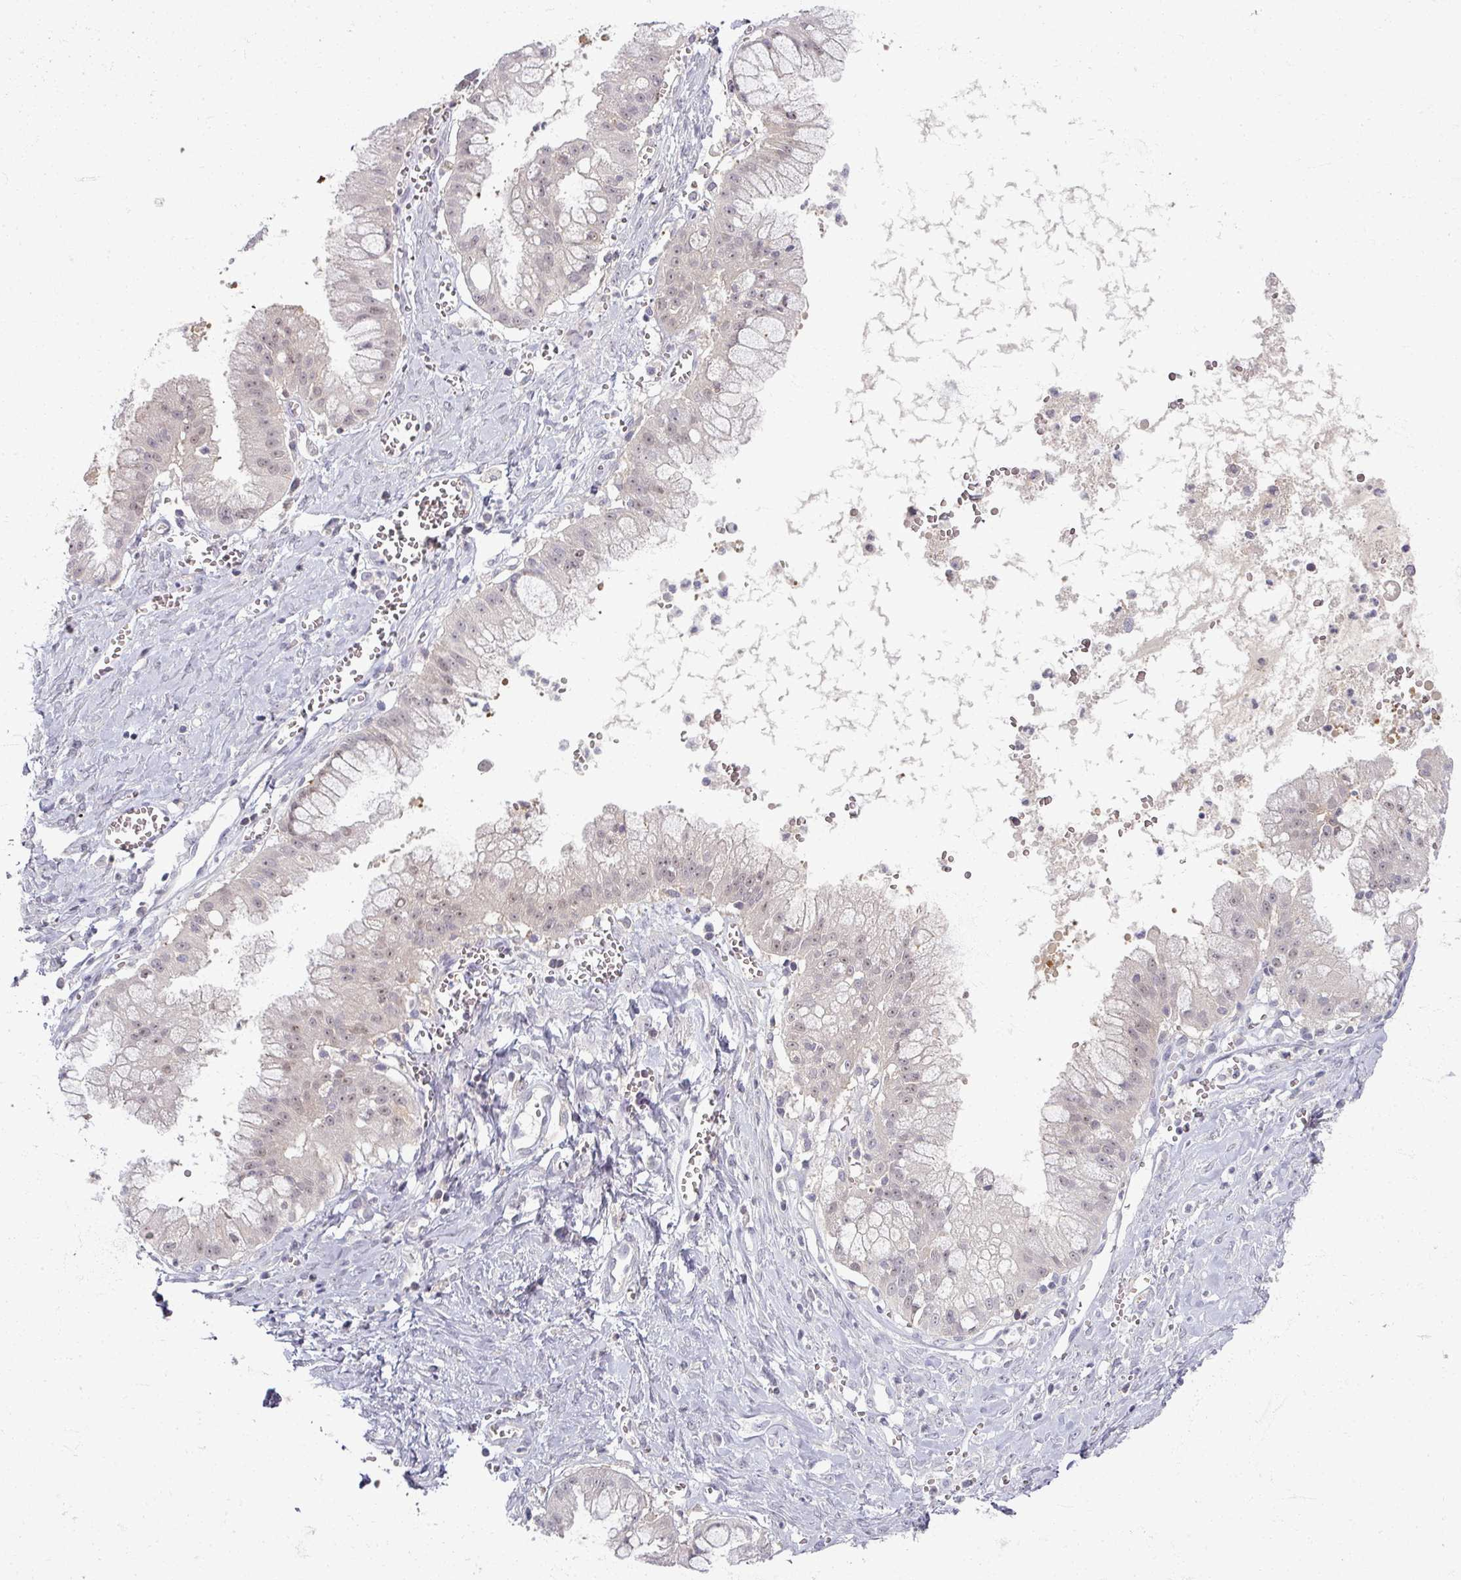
{"staining": {"intensity": "weak", "quantity": "25%-75%", "location": "nuclear"}, "tissue": "ovarian cancer", "cell_type": "Tumor cells", "image_type": "cancer", "snomed": [{"axis": "morphology", "description": "Cystadenocarcinoma, mucinous, NOS"}, {"axis": "topography", "description": "Ovary"}], "caption": "Weak nuclear positivity for a protein is appreciated in about 25%-75% of tumor cells of mucinous cystadenocarcinoma (ovarian) using immunohistochemistry.", "gene": "TTLL7", "patient": {"sex": "female", "age": 70}}